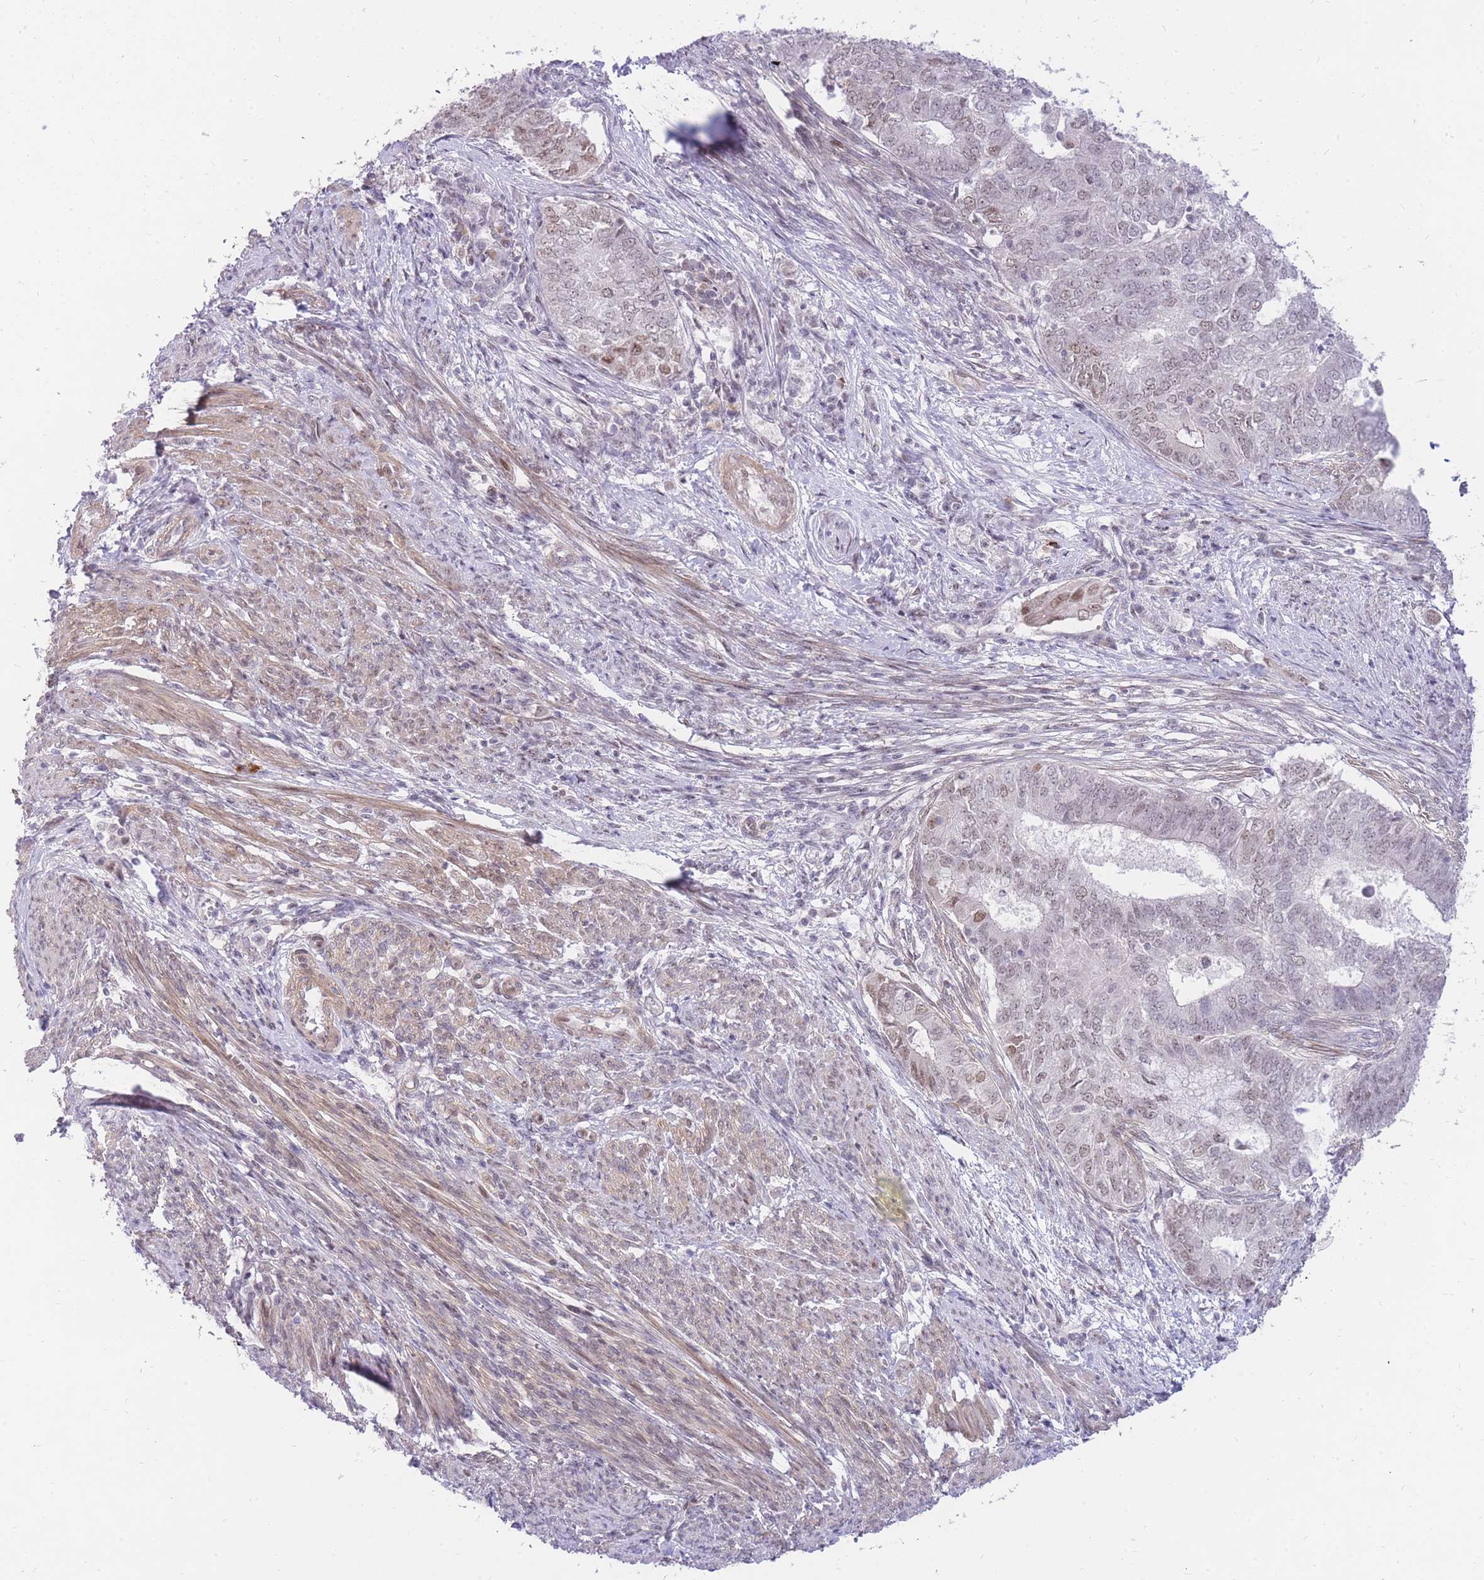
{"staining": {"intensity": "weak", "quantity": "25%-75%", "location": "nuclear"}, "tissue": "endometrial cancer", "cell_type": "Tumor cells", "image_type": "cancer", "snomed": [{"axis": "morphology", "description": "Adenocarcinoma, NOS"}, {"axis": "topography", "description": "Endometrium"}], "caption": "A brown stain shows weak nuclear positivity of a protein in adenocarcinoma (endometrial) tumor cells. The staining is performed using DAB brown chromogen to label protein expression. The nuclei are counter-stained blue using hematoxylin.", "gene": "TLE2", "patient": {"sex": "female", "age": 62}}